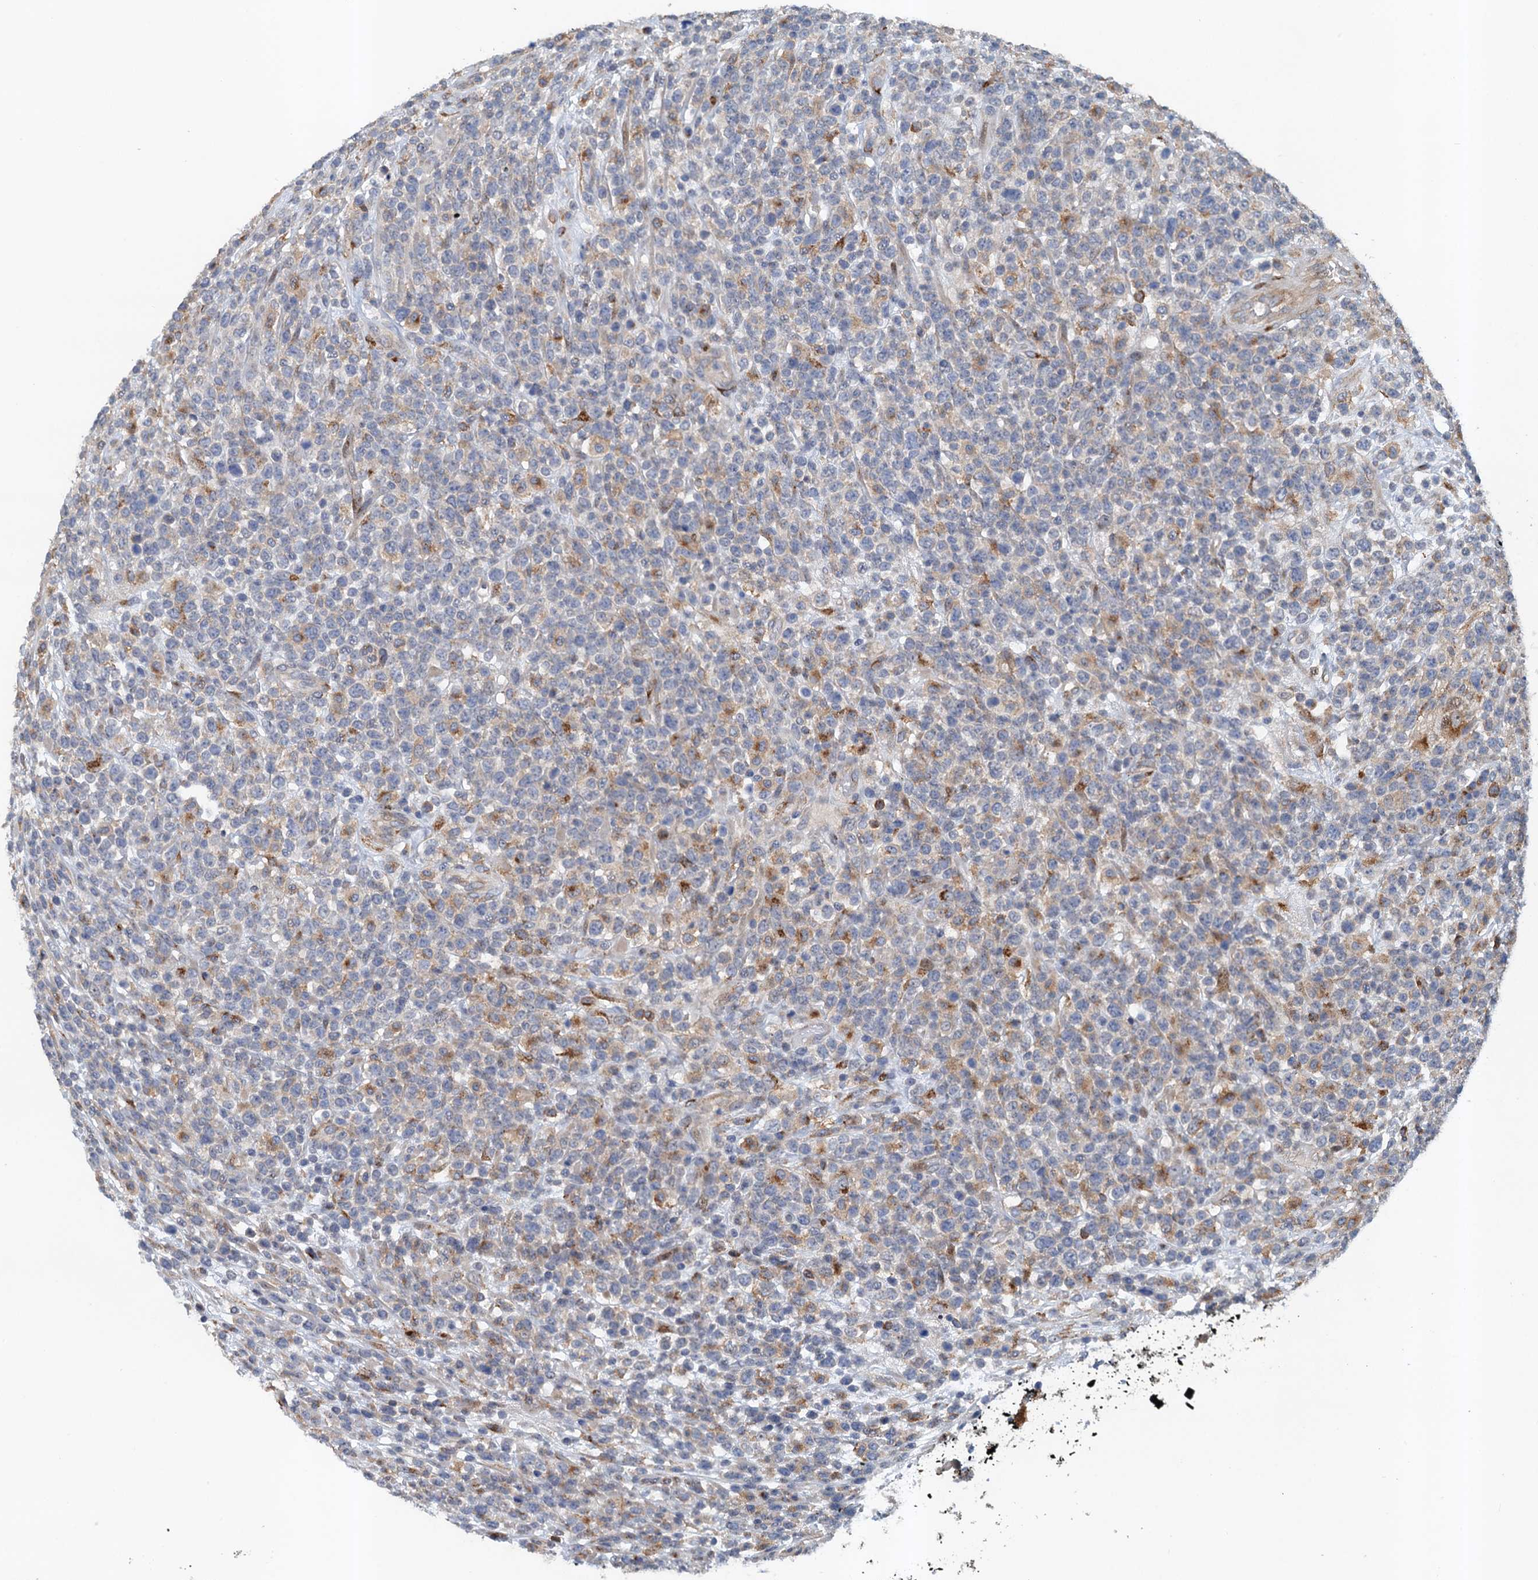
{"staining": {"intensity": "weak", "quantity": "<25%", "location": "cytoplasmic/membranous"}, "tissue": "lymphoma", "cell_type": "Tumor cells", "image_type": "cancer", "snomed": [{"axis": "morphology", "description": "Malignant lymphoma, non-Hodgkin's type, High grade"}, {"axis": "topography", "description": "Colon"}], "caption": "Tumor cells are negative for protein expression in human lymphoma. (Brightfield microscopy of DAB immunohistochemistry at high magnification).", "gene": "NBEA", "patient": {"sex": "female", "age": 53}}